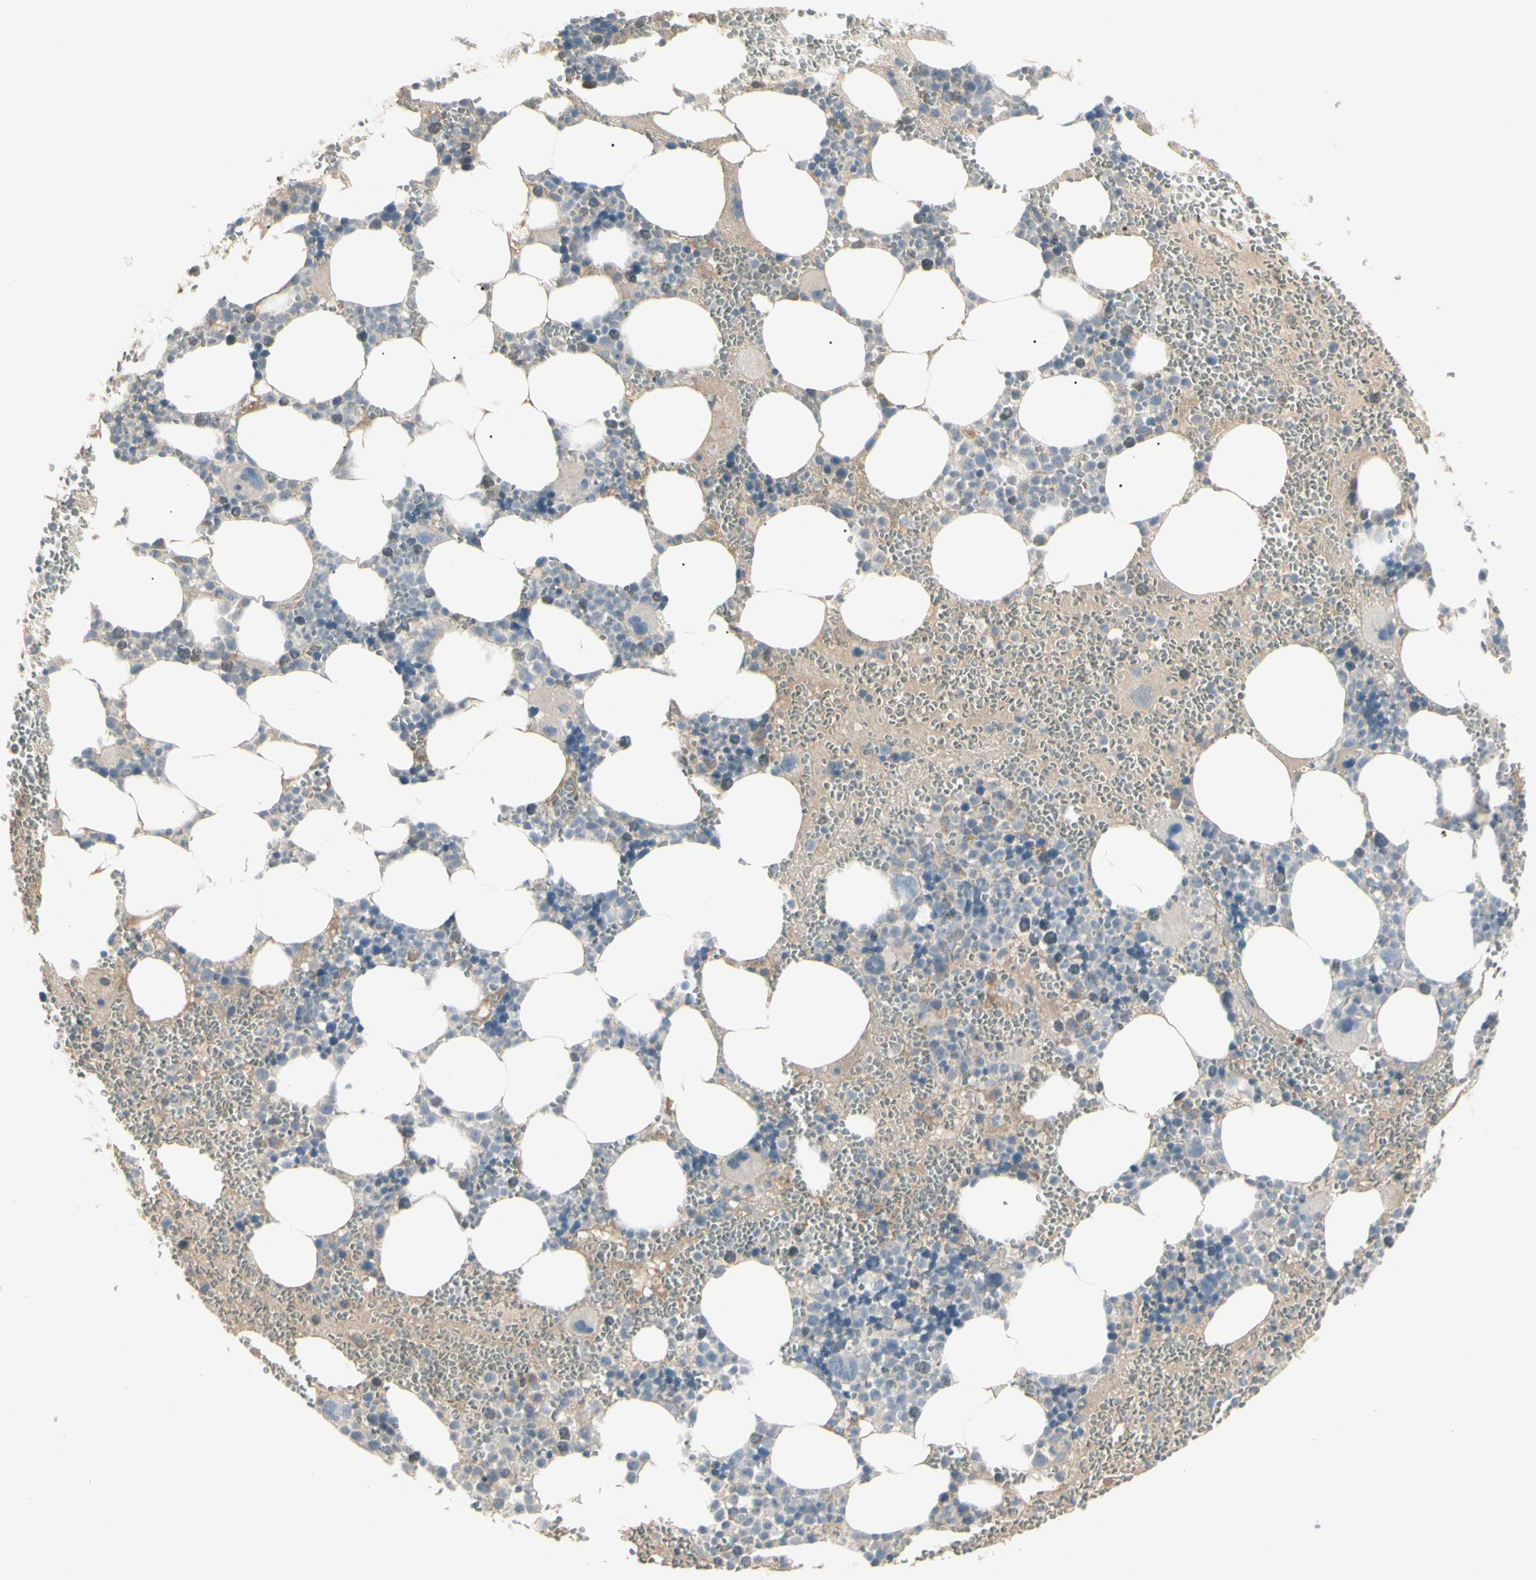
{"staining": {"intensity": "weak", "quantity": "25%-75%", "location": "cytoplasmic/membranous"}, "tissue": "bone marrow", "cell_type": "Hematopoietic cells", "image_type": "normal", "snomed": [{"axis": "morphology", "description": "Normal tissue, NOS"}, {"axis": "morphology", "description": "Inflammation, NOS"}, {"axis": "topography", "description": "Bone marrow"}], "caption": "A low amount of weak cytoplasmic/membranous positivity is appreciated in approximately 25%-75% of hematopoietic cells in unremarkable bone marrow. (brown staining indicates protein expression, while blue staining denotes nuclei).", "gene": "CD276", "patient": {"sex": "female", "age": 76}}